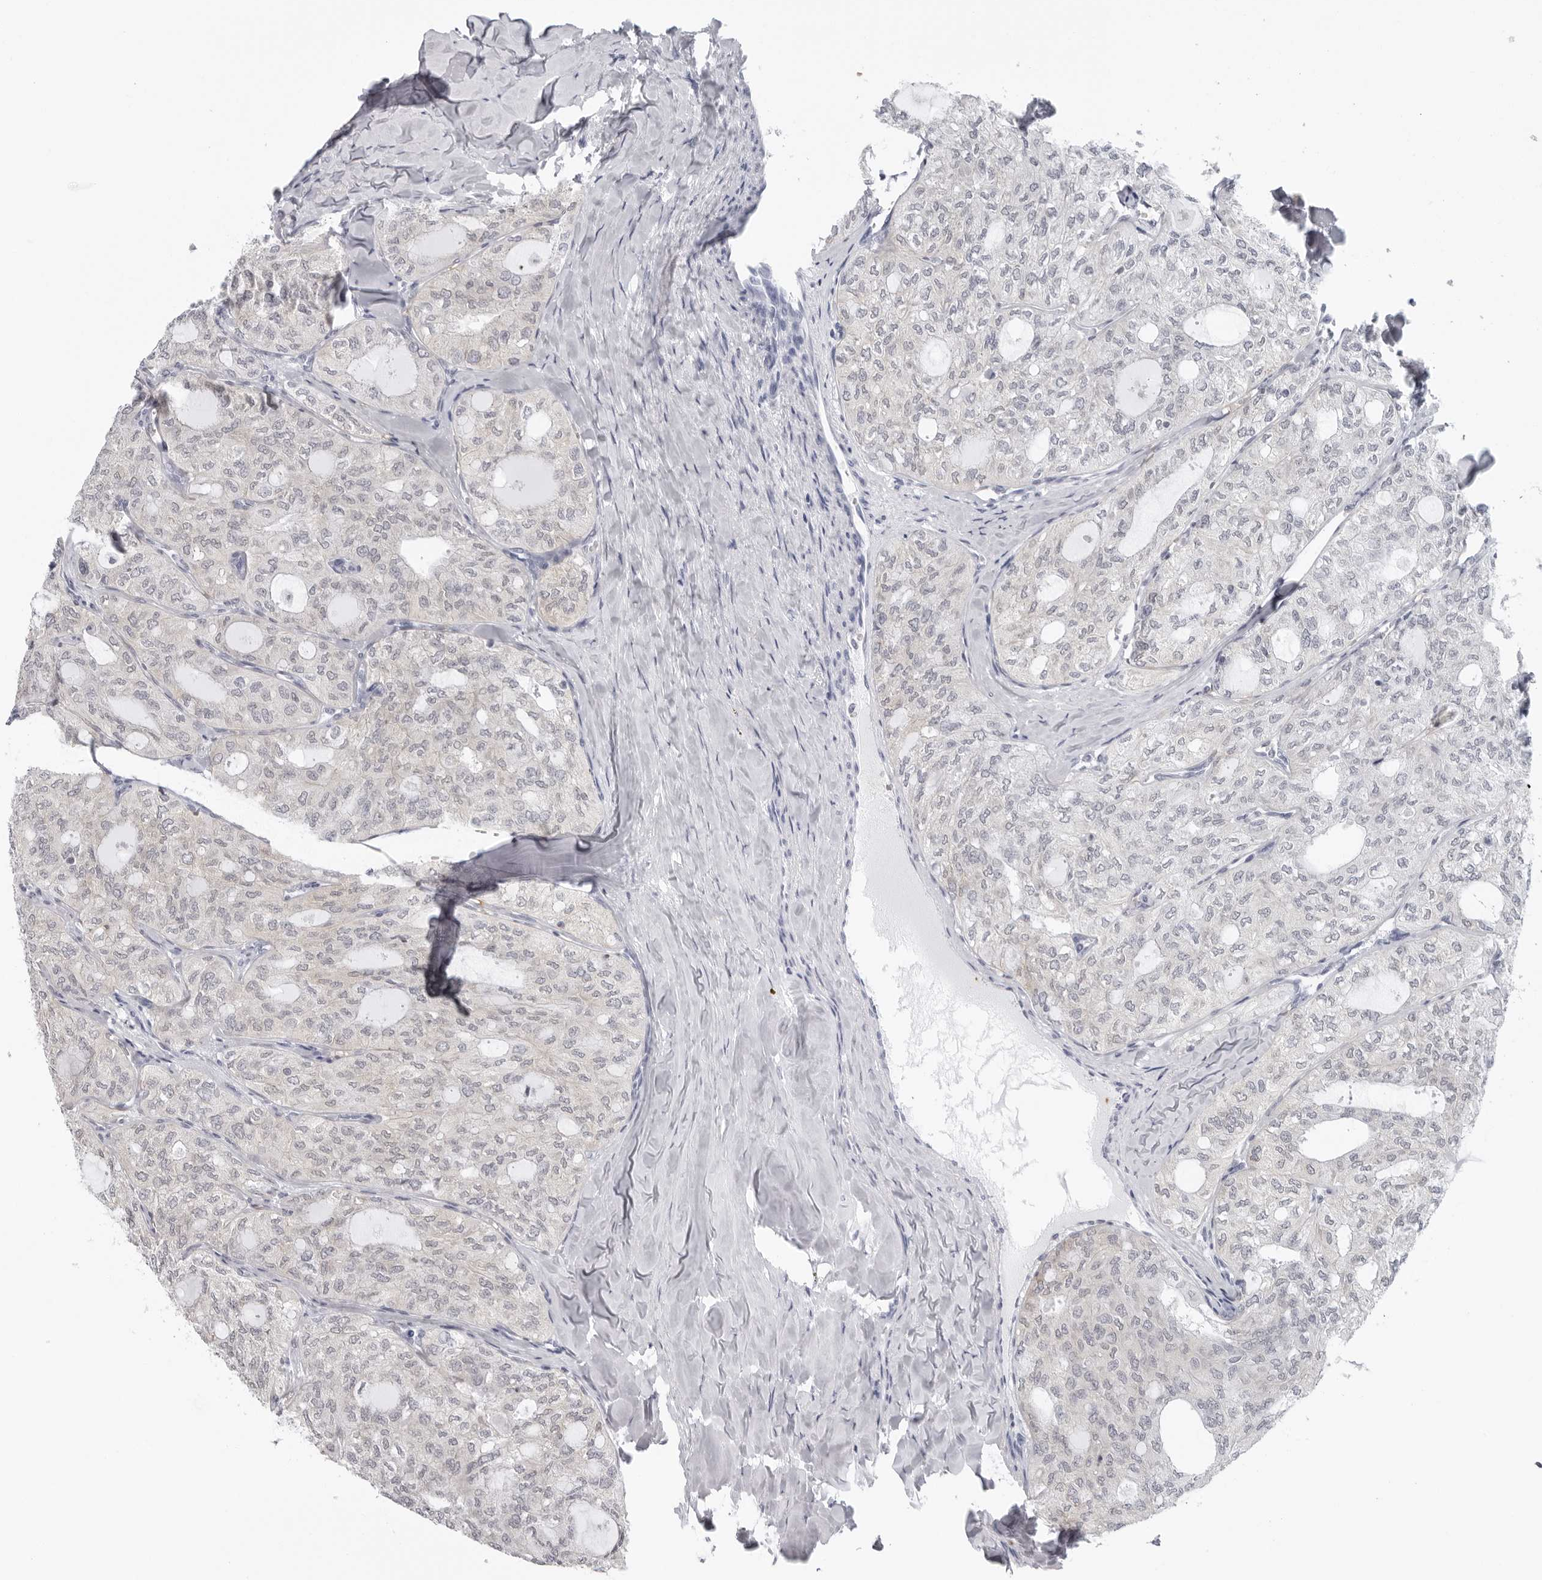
{"staining": {"intensity": "negative", "quantity": "none", "location": "none"}, "tissue": "thyroid cancer", "cell_type": "Tumor cells", "image_type": "cancer", "snomed": [{"axis": "morphology", "description": "Follicular adenoma carcinoma, NOS"}, {"axis": "topography", "description": "Thyroid gland"}], "caption": "Immunohistochemical staining of thyroid follicular adenoma carcinoma demonstrates no significant staining in tumor cells.", "gene": "EPB41", "patient": {"sex": "male", "age": 75}}